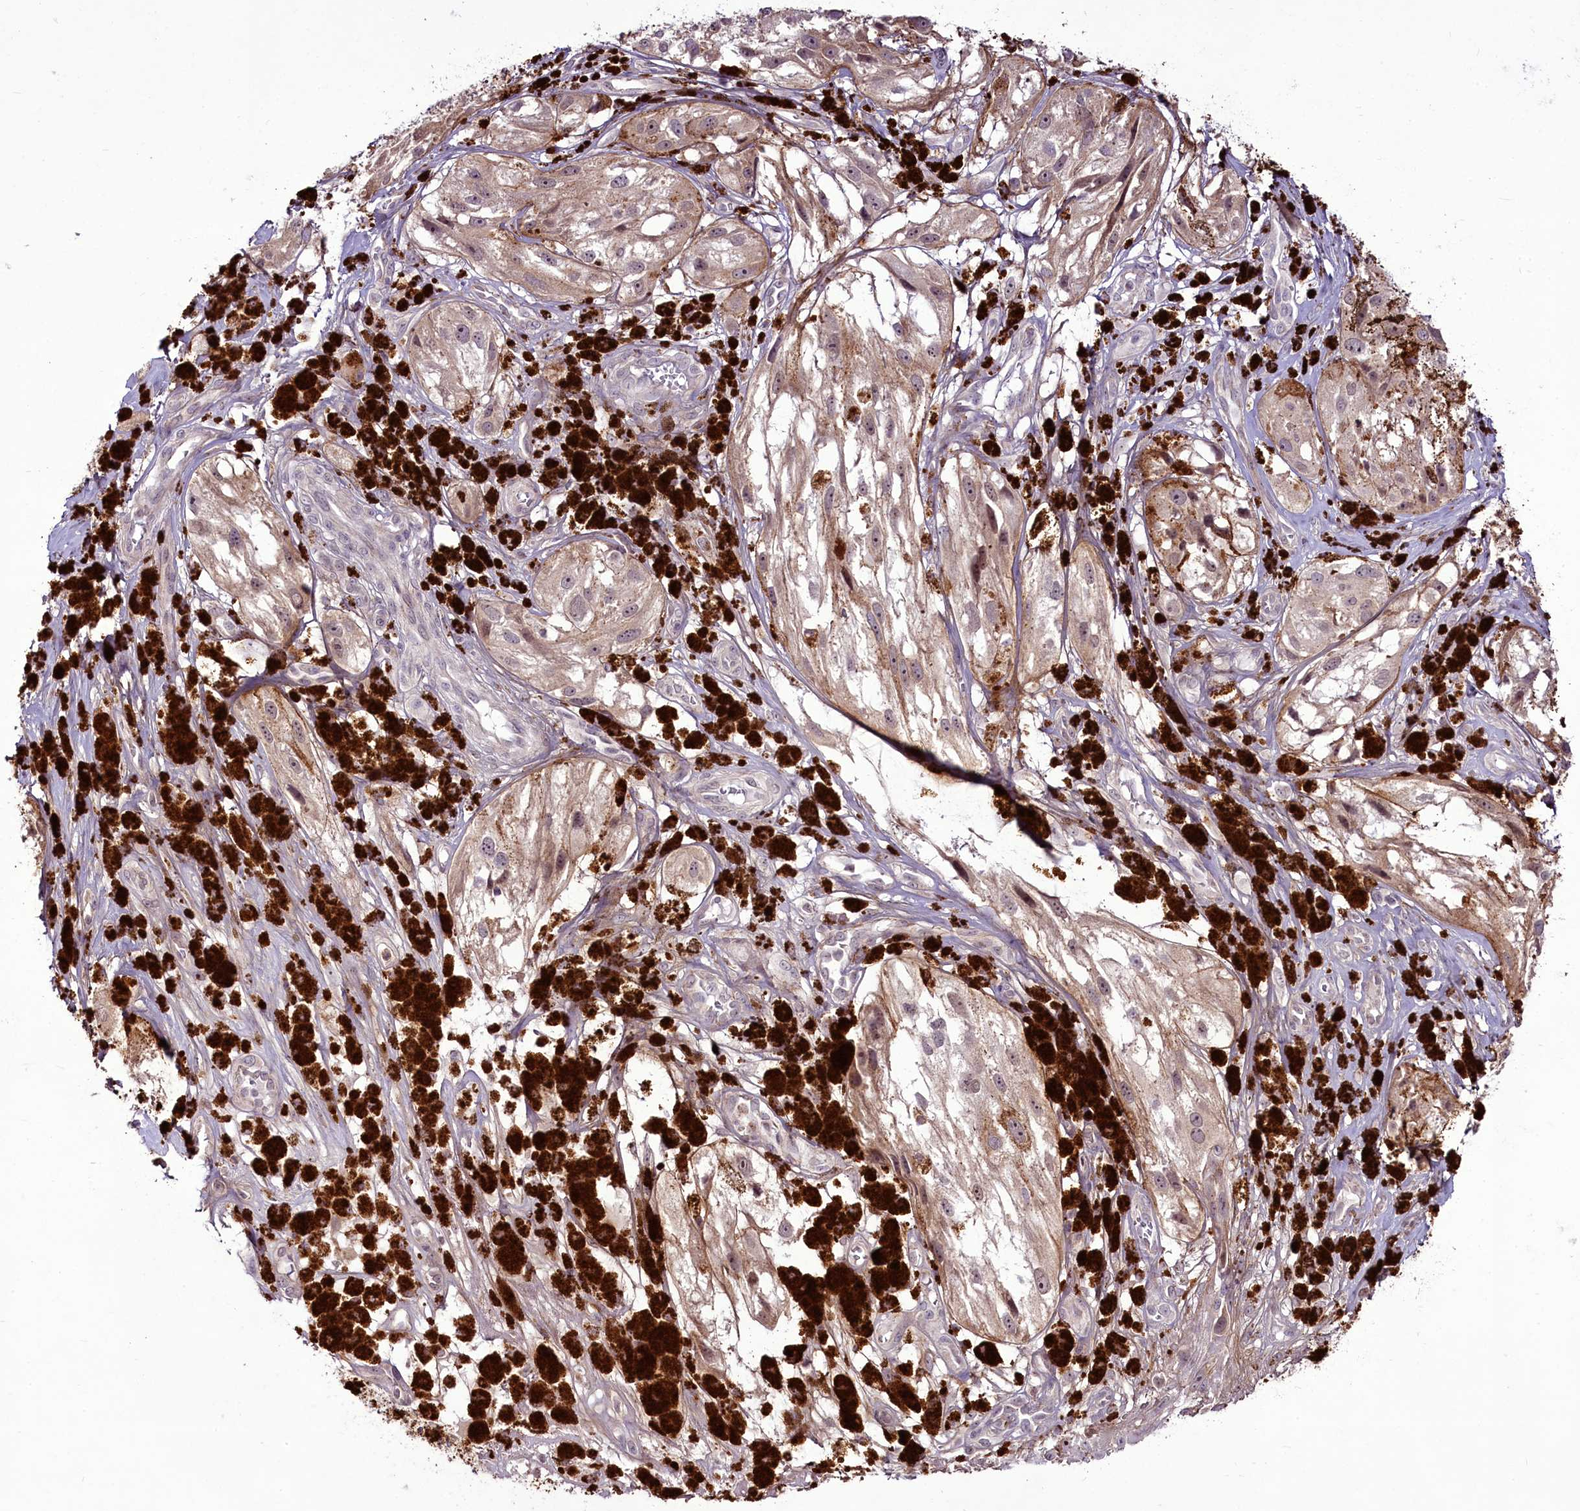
{"staining": {"intensity": "weak", "quantity": ">75%", "location": "cytoplasmic/membranous,nuclear"}, "tissue": "melanoma", "cell_type": "Tumor cells", "image_type": "cancer", "snomed": [{"axis": "morphology", "description": "Malignant melanoma, NOS"}, {"axis": "topography", "description": "Skin"}], "caption": "The histopathology image reveals immunohistochemical staining of malignant melanoma. There is weak cytoplasmic/membranous and nuclear expression is appreciated in about >75% of tumor cells.", "gene": "RSBN1", "patient": {"sex": "male", "age": 88}}